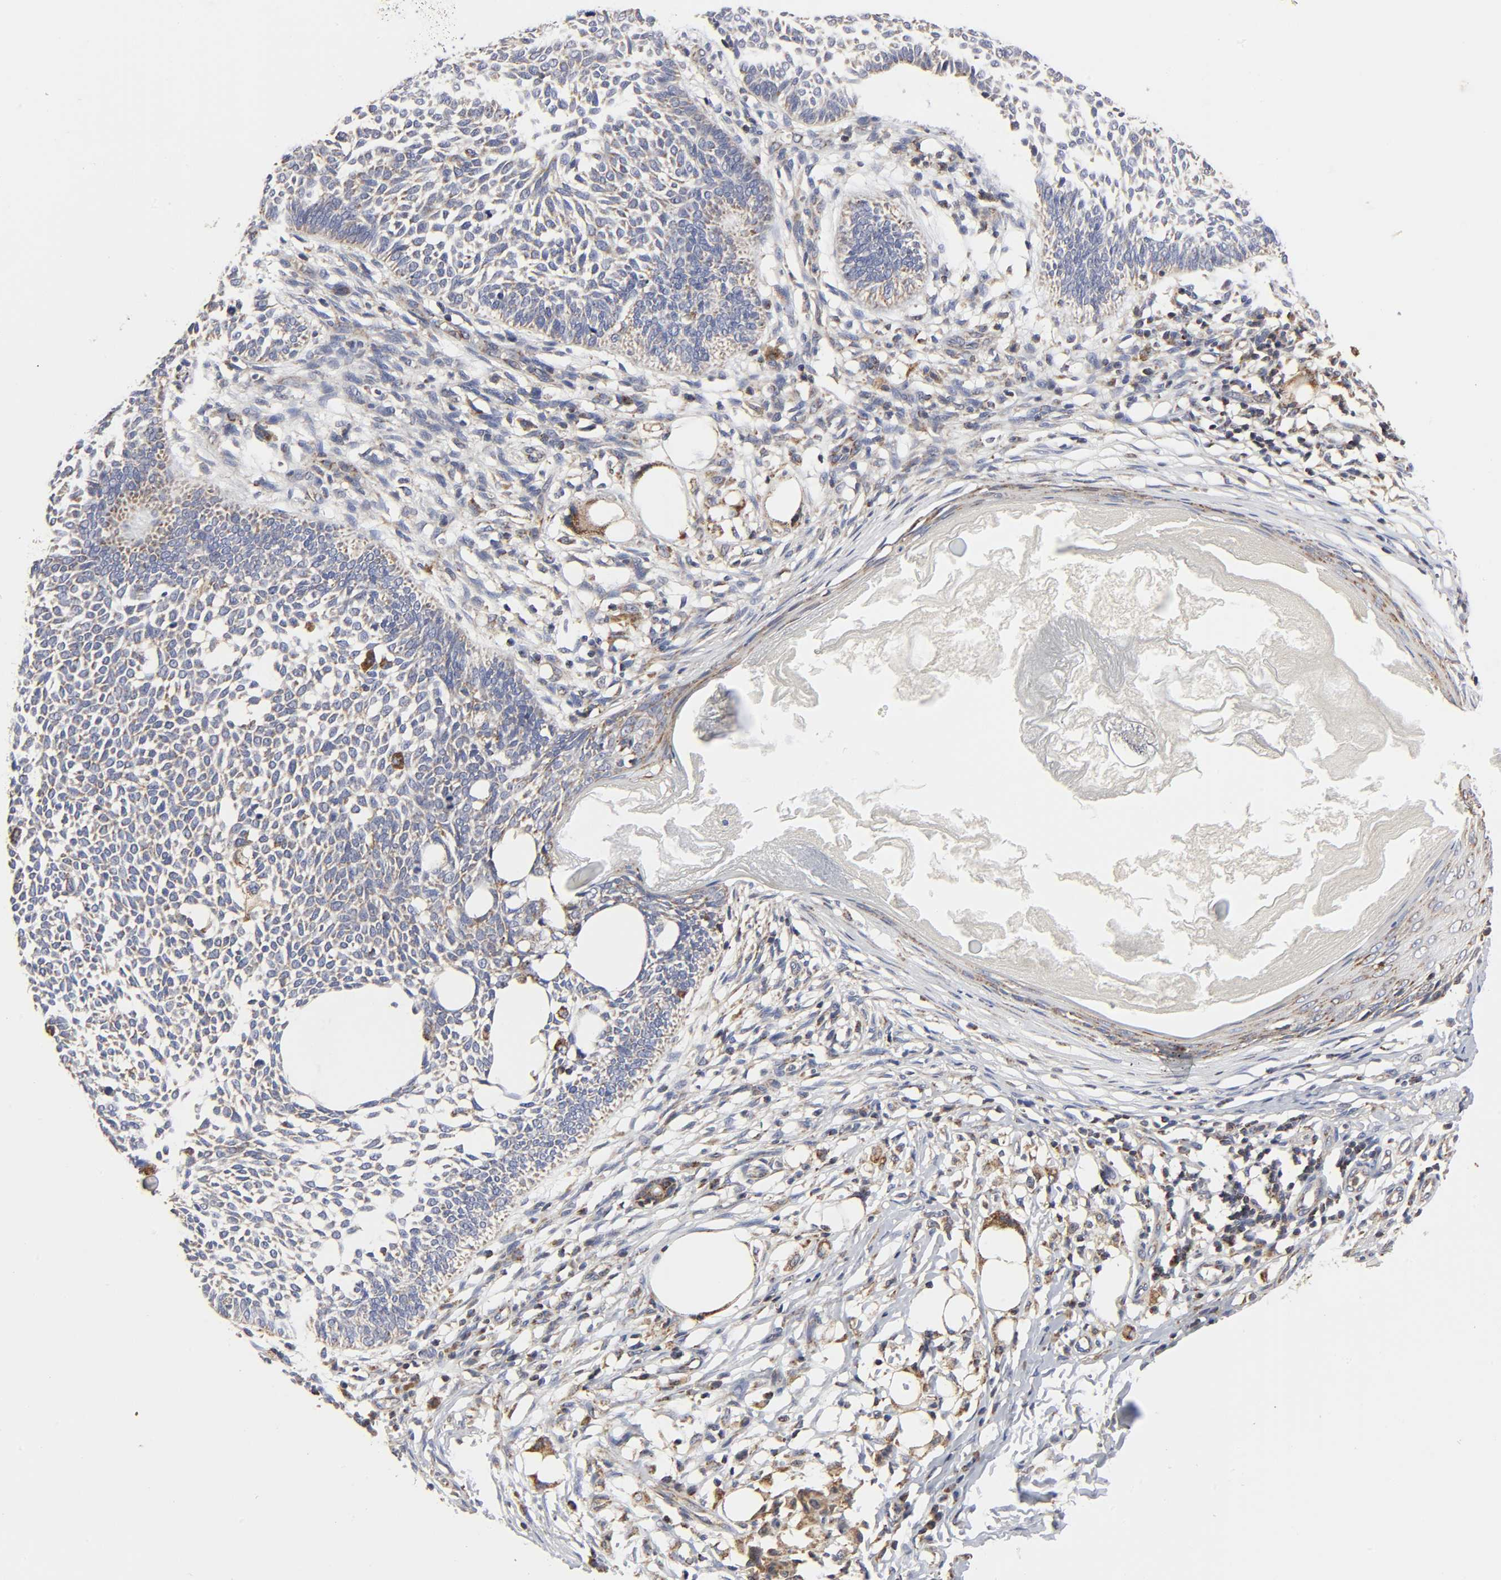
{"staining": {"intensity": "weak", "quantity": ">75%", "location": "cytoplasmic/membranous"}, "tissue": "skin cancer", "cell_type": "Tumor cells", "image_type": "cancer", "snomed": [{"axis": "morphology", "description": "Normal tissue, NOS"}, {"axis": "morphology", "description": "Basal cell carcinoma"}, {"axis": "topography", "description": "Skin"}], "caption": "Tumor cells exhibit low levels of weak cytoplasmic/membranous staining in approximately >75% of cells in human skin cancer (basal cell carcinoma).", "gene": "COX6B1", "patient": {"sex": "male", "age": 87}}